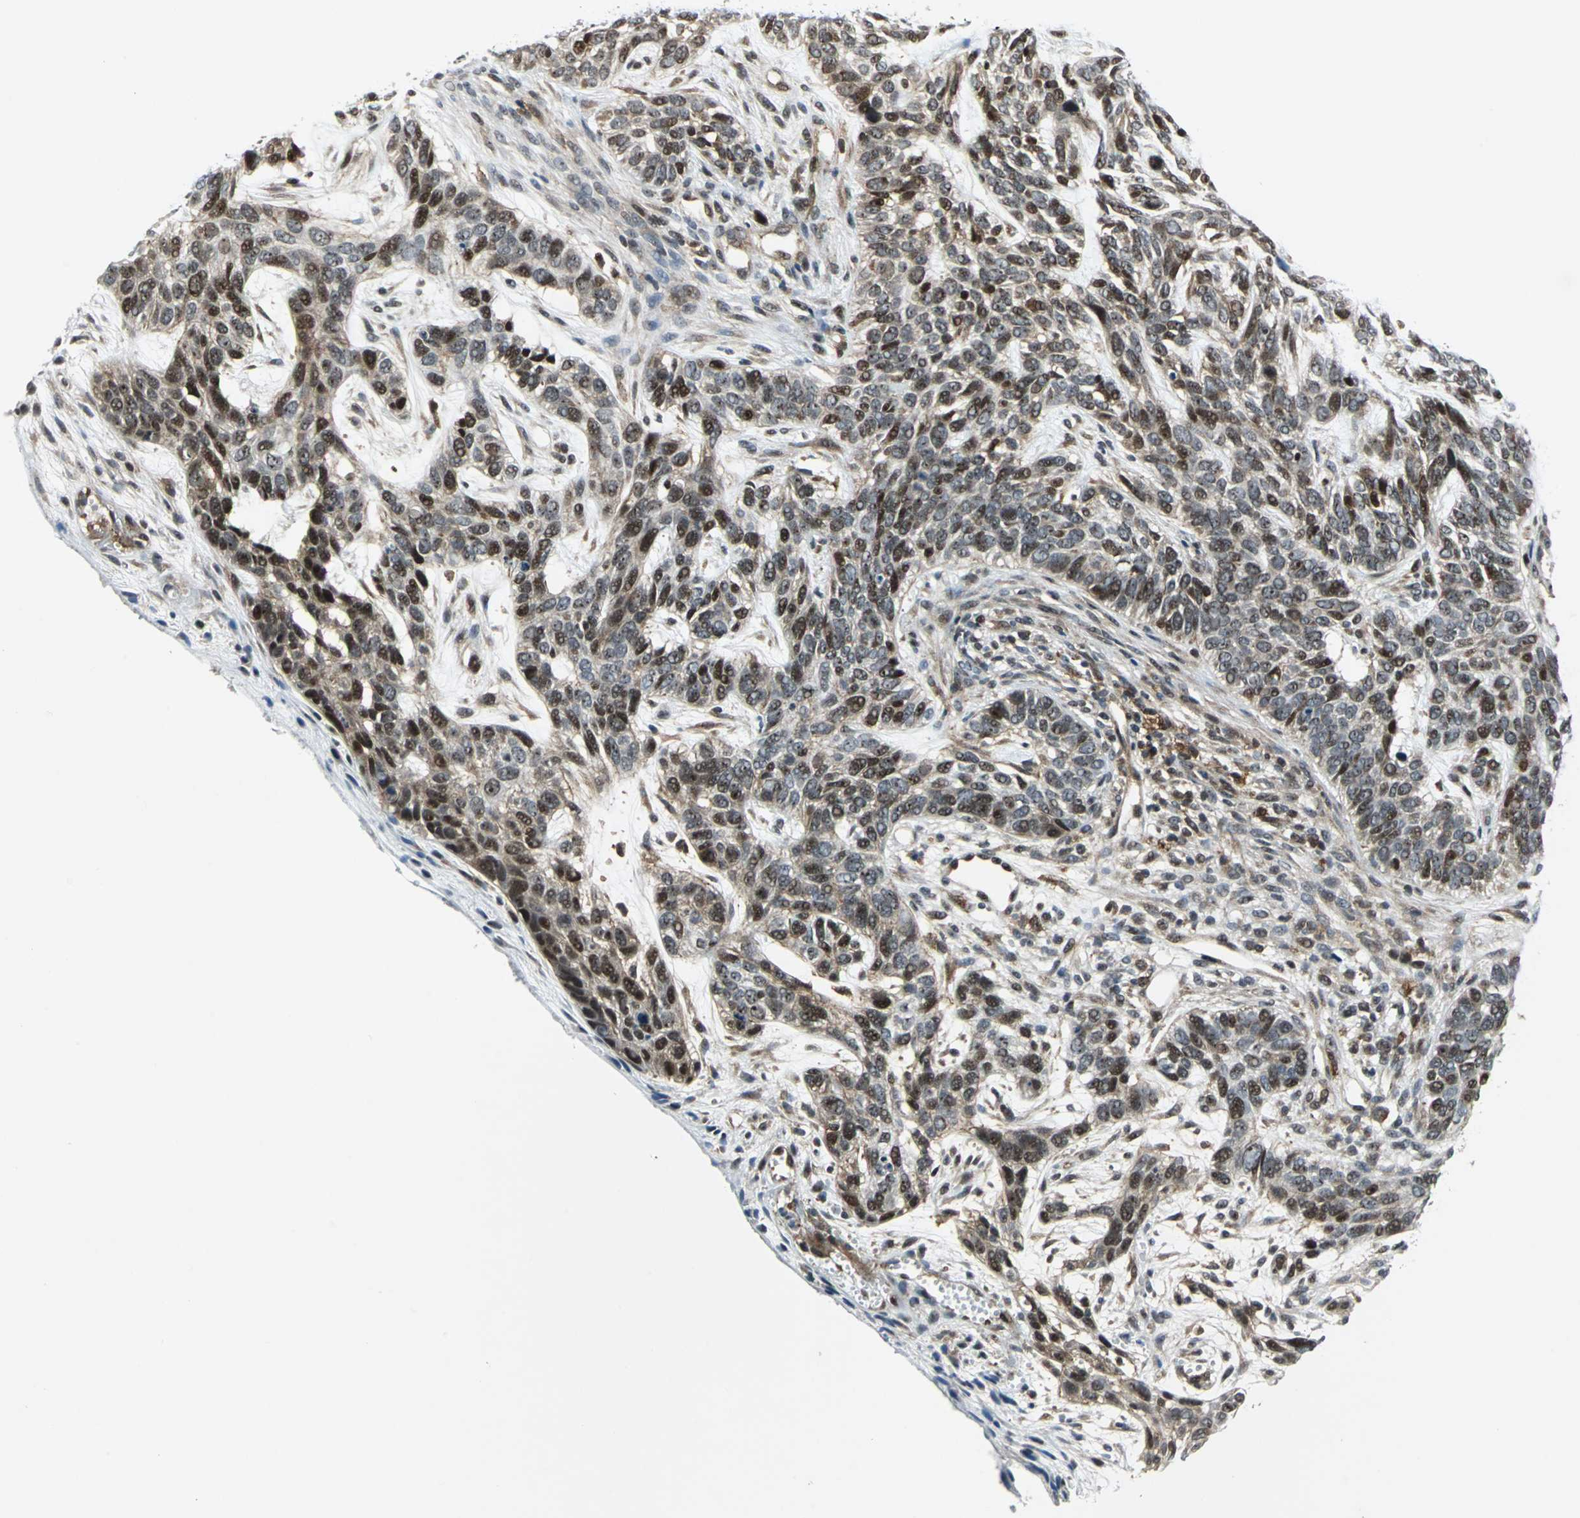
{"staining": {"intensity": "strong", "quantity": "25%-75%", "location": "nuclear"}, "tissue": "skin cancer", "cell_type": "Tumor cells", "image_type": "cancer", "snomed": [{"axis": "morphology", "description": "Basal cell carcinoma"}, {"axis": "topography", "description": "Skin"}], "caption": "Protein expression analysis of skin cancer displays strong nuclear staining in about 25%-75% of tumor cells.", "gene": "AATF", "patient": {"sex": "male", "age": 87}}